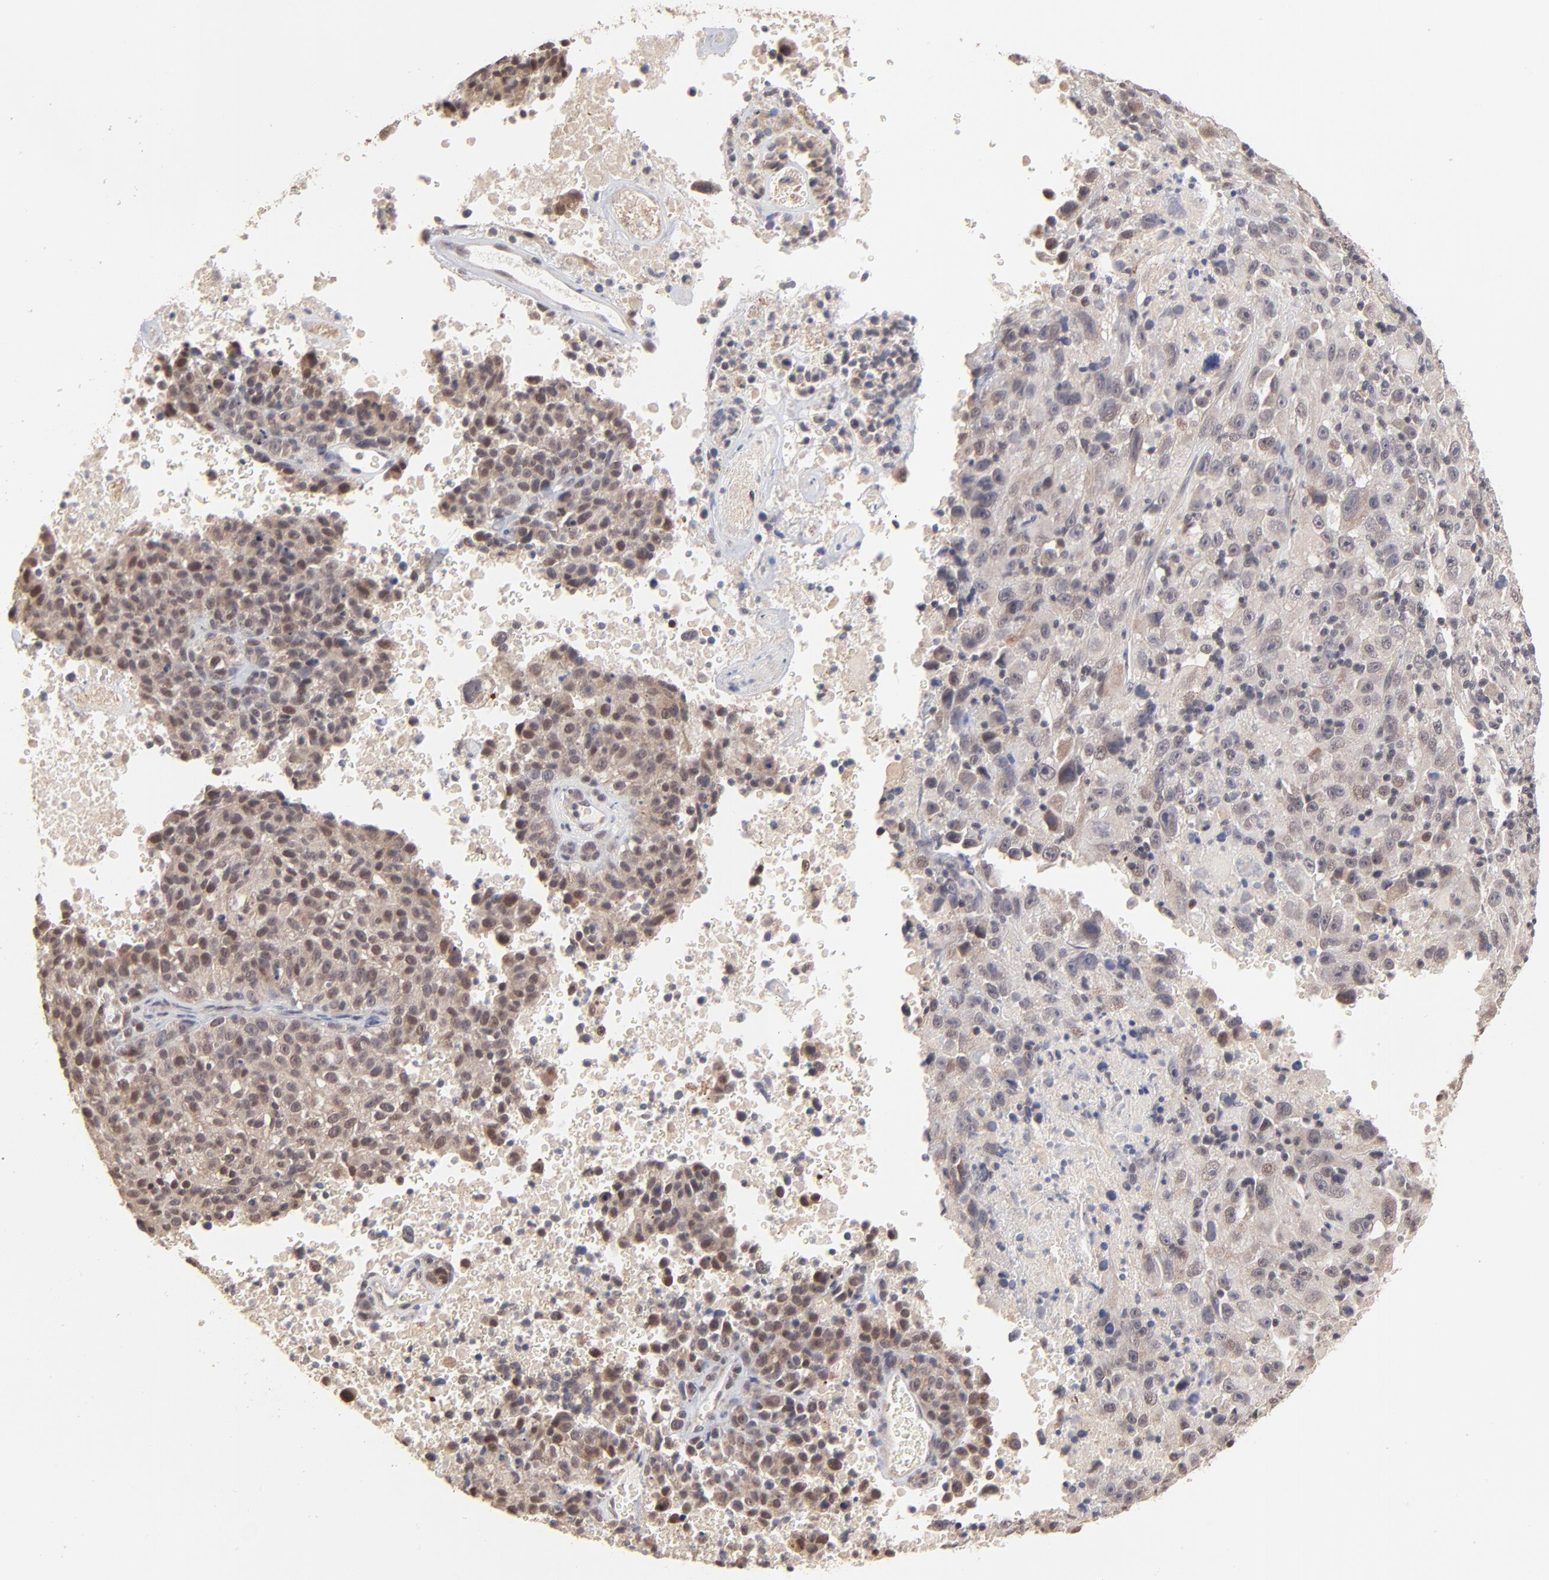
{"staining": {"intensity": "moderate", "quantity": "25%-75%", "location": "cytoplasmic/membranous,nuclear"}, "tissue": "melanoma", "cell_type": "Tumor cells", "image_type": "cancer", "snomed": [{"axis": "morphology", "description": "Malignant melanoma, Metastatic site"}, {"axis": "topography", "description": "Cerebral cortex"}], "caption": "Immunohistochemistry image of neoplastic tissue: melanoma stained using immunohistochemistry shows medium levels of moderate protein expression localized specifically in the cytoplasmic/membranous and nuclear of tumor cells, appearing as a cytoplasmic/membranous and nuclear brown color.", "gene": "MSL2", "patient": {"sex": "female", "age": 52}}